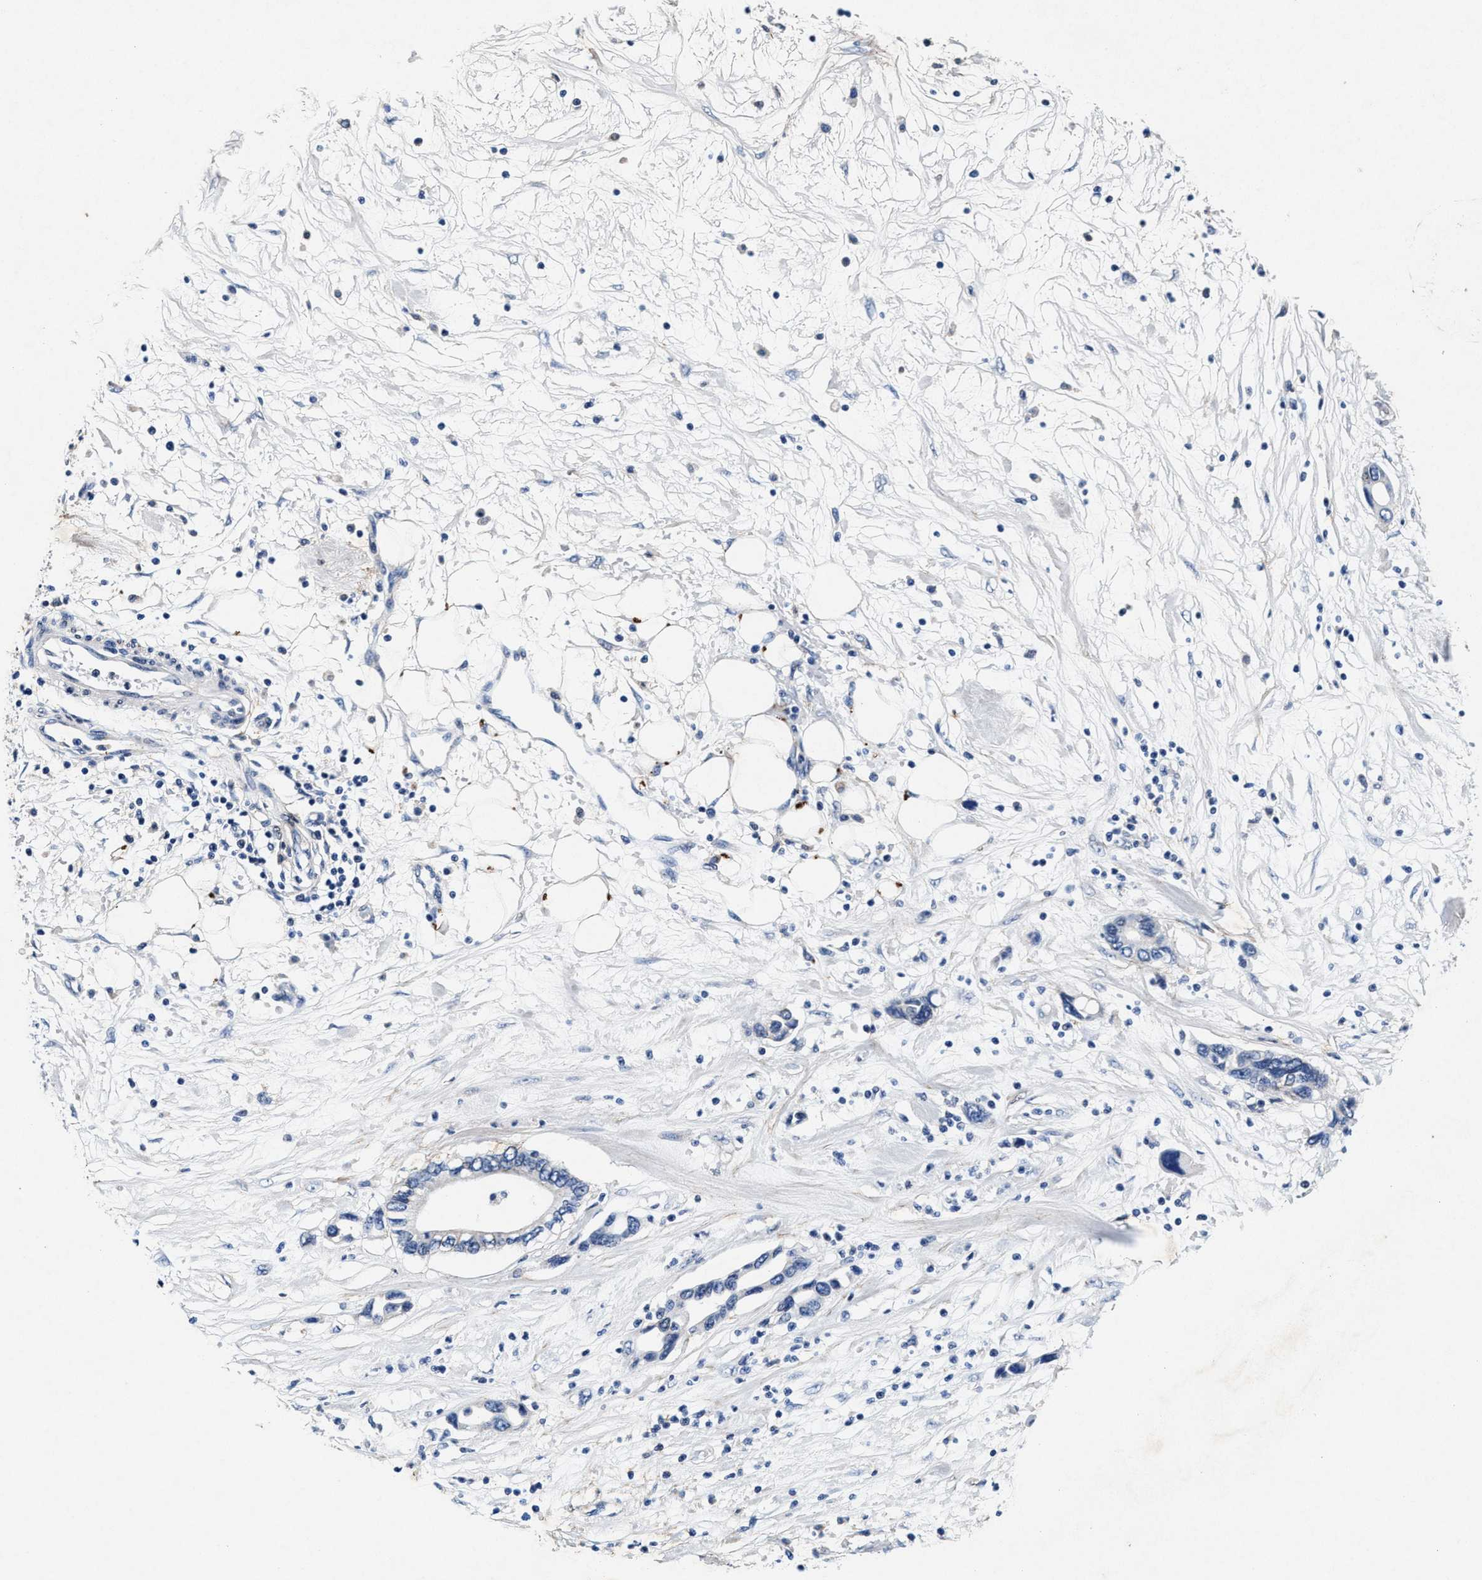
{"staining": {"intensity": "negative", "quantity": "none", "location": "none"}, "tissue": "pancreatic cancer", "cell_type": "Tumor cells", "image_type": "cancer", "snomed": [{"axis": "morphology", "description": "Adenocarcinoma, NOS"}, {"axis": "topography", "description": "Pancreas"}], "caption": "Immunohistochemistry micrograph of adenocarcinoma (pancreatic) stained for a protein (brown), which reveals no positivity in tumor cells.", "gene": "SLC8A1", "patient": {"sex": "female", "age": 57}}